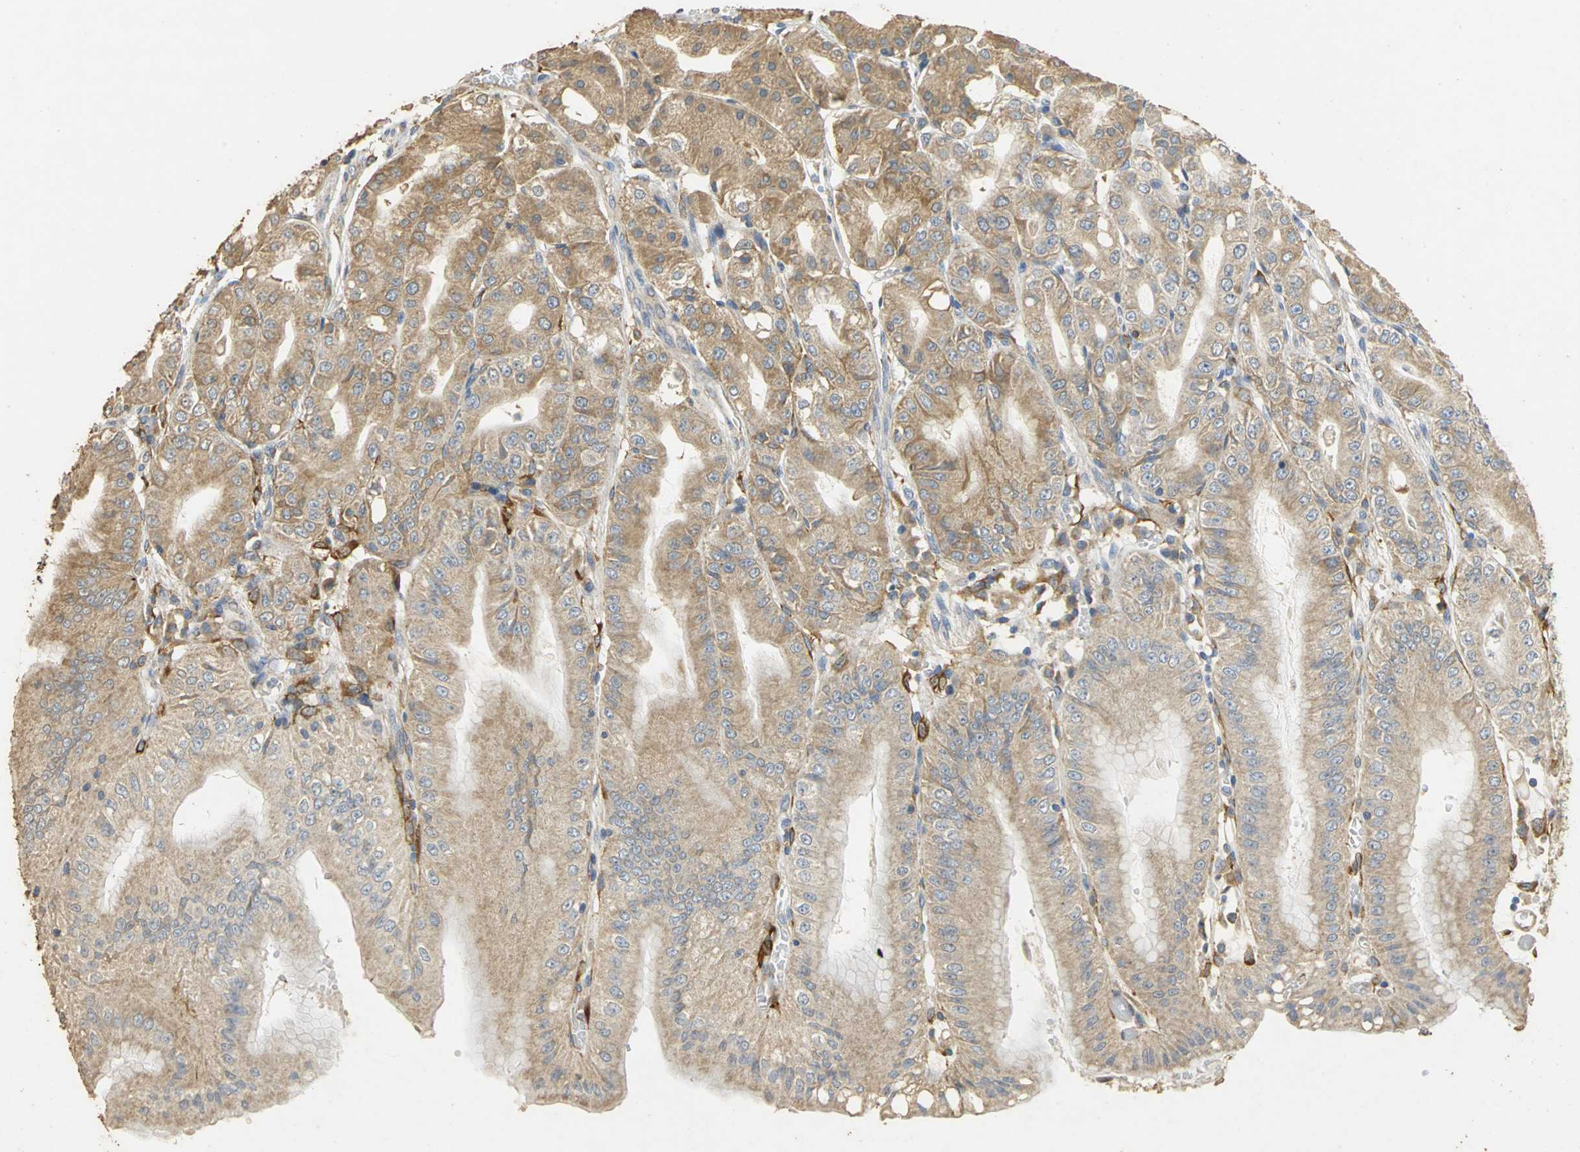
{"staining": {"intensity": "moderate", "quantity": ">75%", "location": "cytoplasmic/membranous"}, "tissue": "stomach", "cell_type": "Glandular cells", "image_type": "normal", "snomed": [{"axis": "morphology", "description": "Normal tissue, NOS"}, {"axis": "topography", "description": "Stomach, lower"}], "caption": "This photomicrograph demonstrates benign stomach stained with immunohistochemistry (IHC) to label a protein in brown. The cytoplasmic/membranous of glandular cells show moderate positivity for the protein. Nuclei are counter-stained blue.", "gene": "ACSL4", "patient": {"sex": "male", "age": 71}}